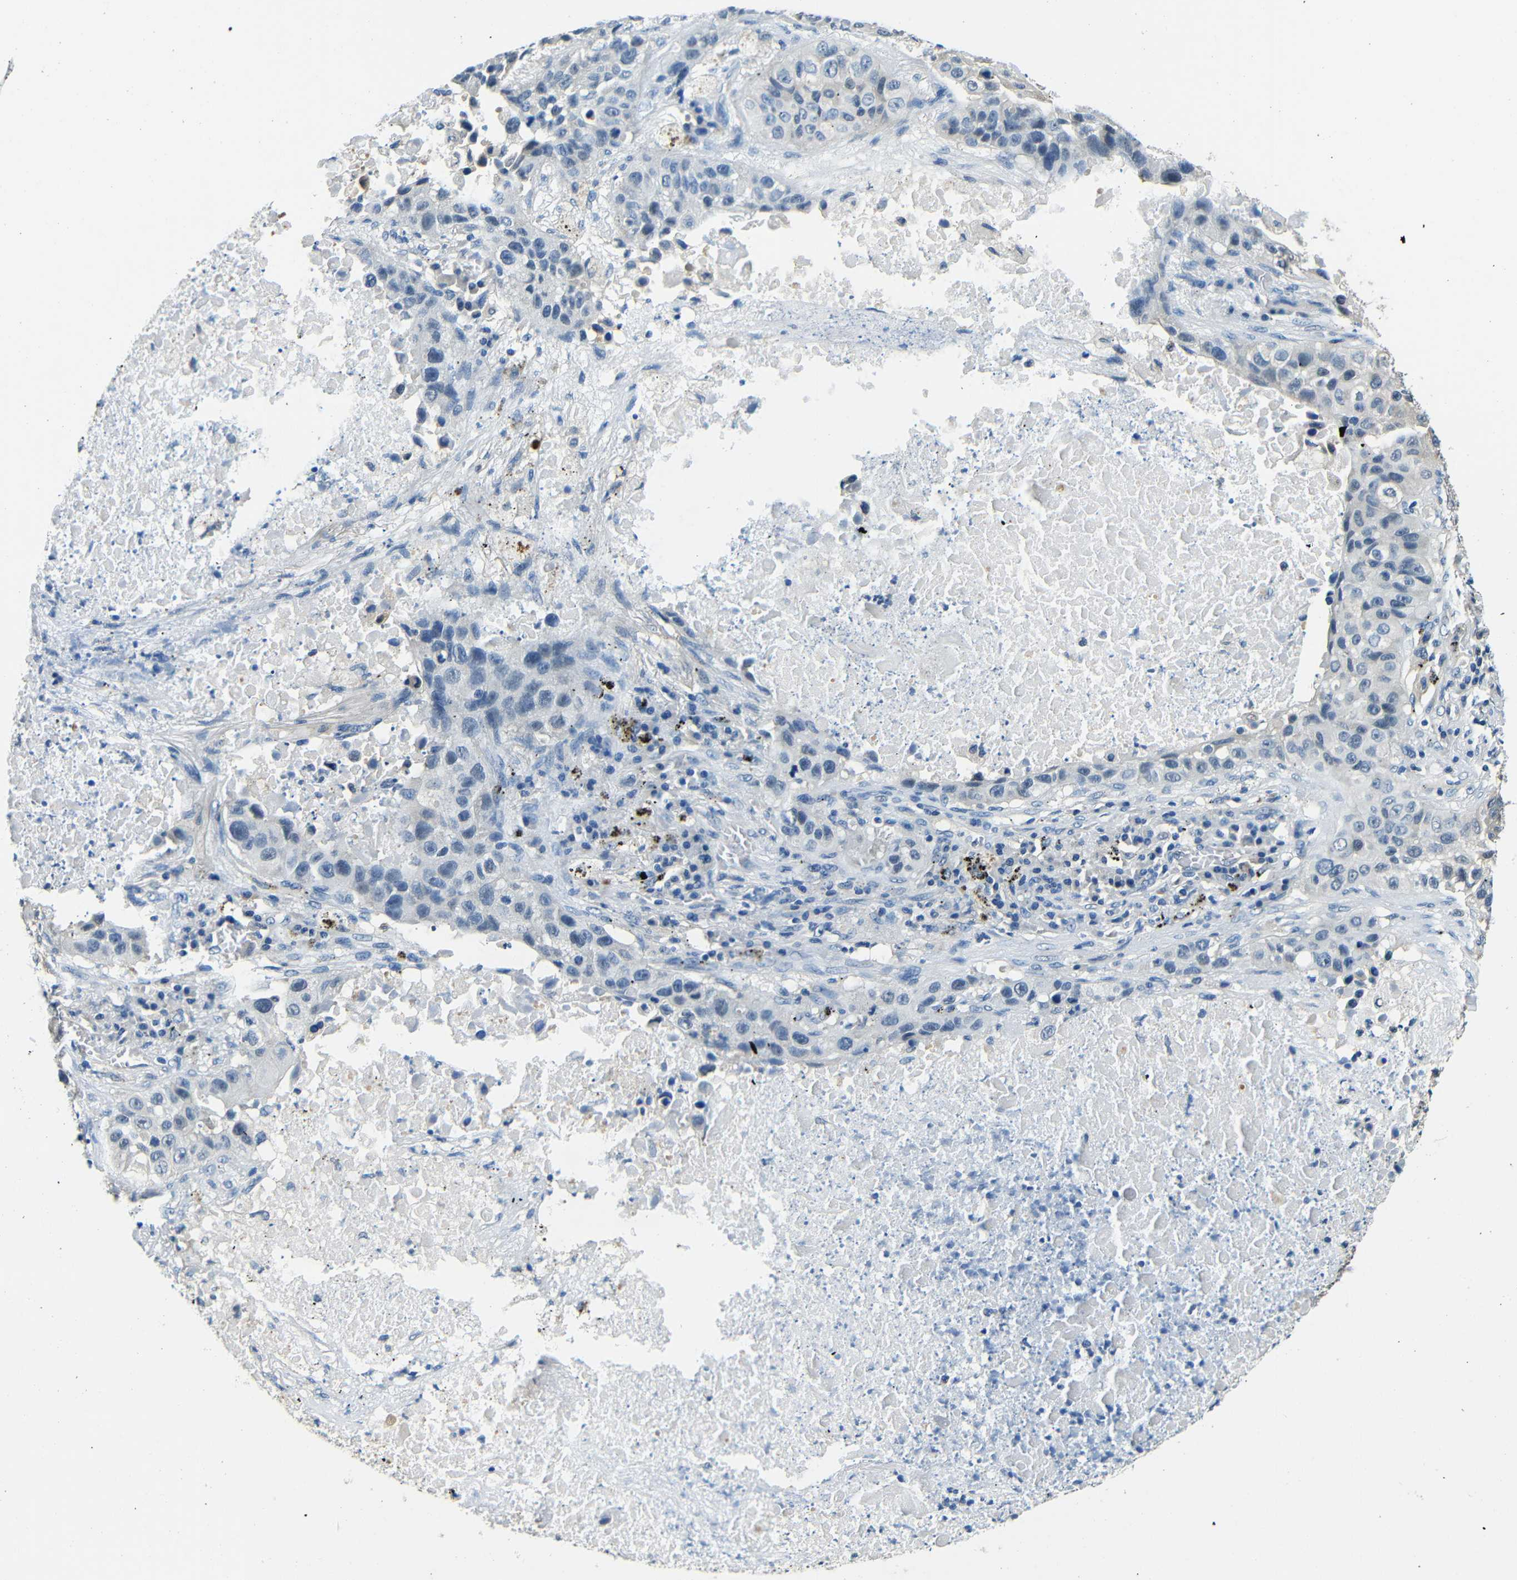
{"staining": {"intensity": "negative", "quantity": "none", "location": "none"}, "tissue": "lung cancer", "cell_type": "Tumor cells", "image_type": "cancer", "snomed": [{"axis": "morphology", "description": "Squamous cell carcinoma, NOS"}, {"axis": "topography", "description": "Lung"}], "caption": "DAB (3,3'-diaminobenzidine) immunohistochemical staining of human lung squamous cell carcinoma demonstrates no significant positivity in tumor cells. The staining is performed using DAB (3,3'-diaminobenzidine) brown chromogen with nuclei counter-stained in using hematoxylin.", "gene": "ADAP1", "patient": {"sex": "male", "age": 57}}